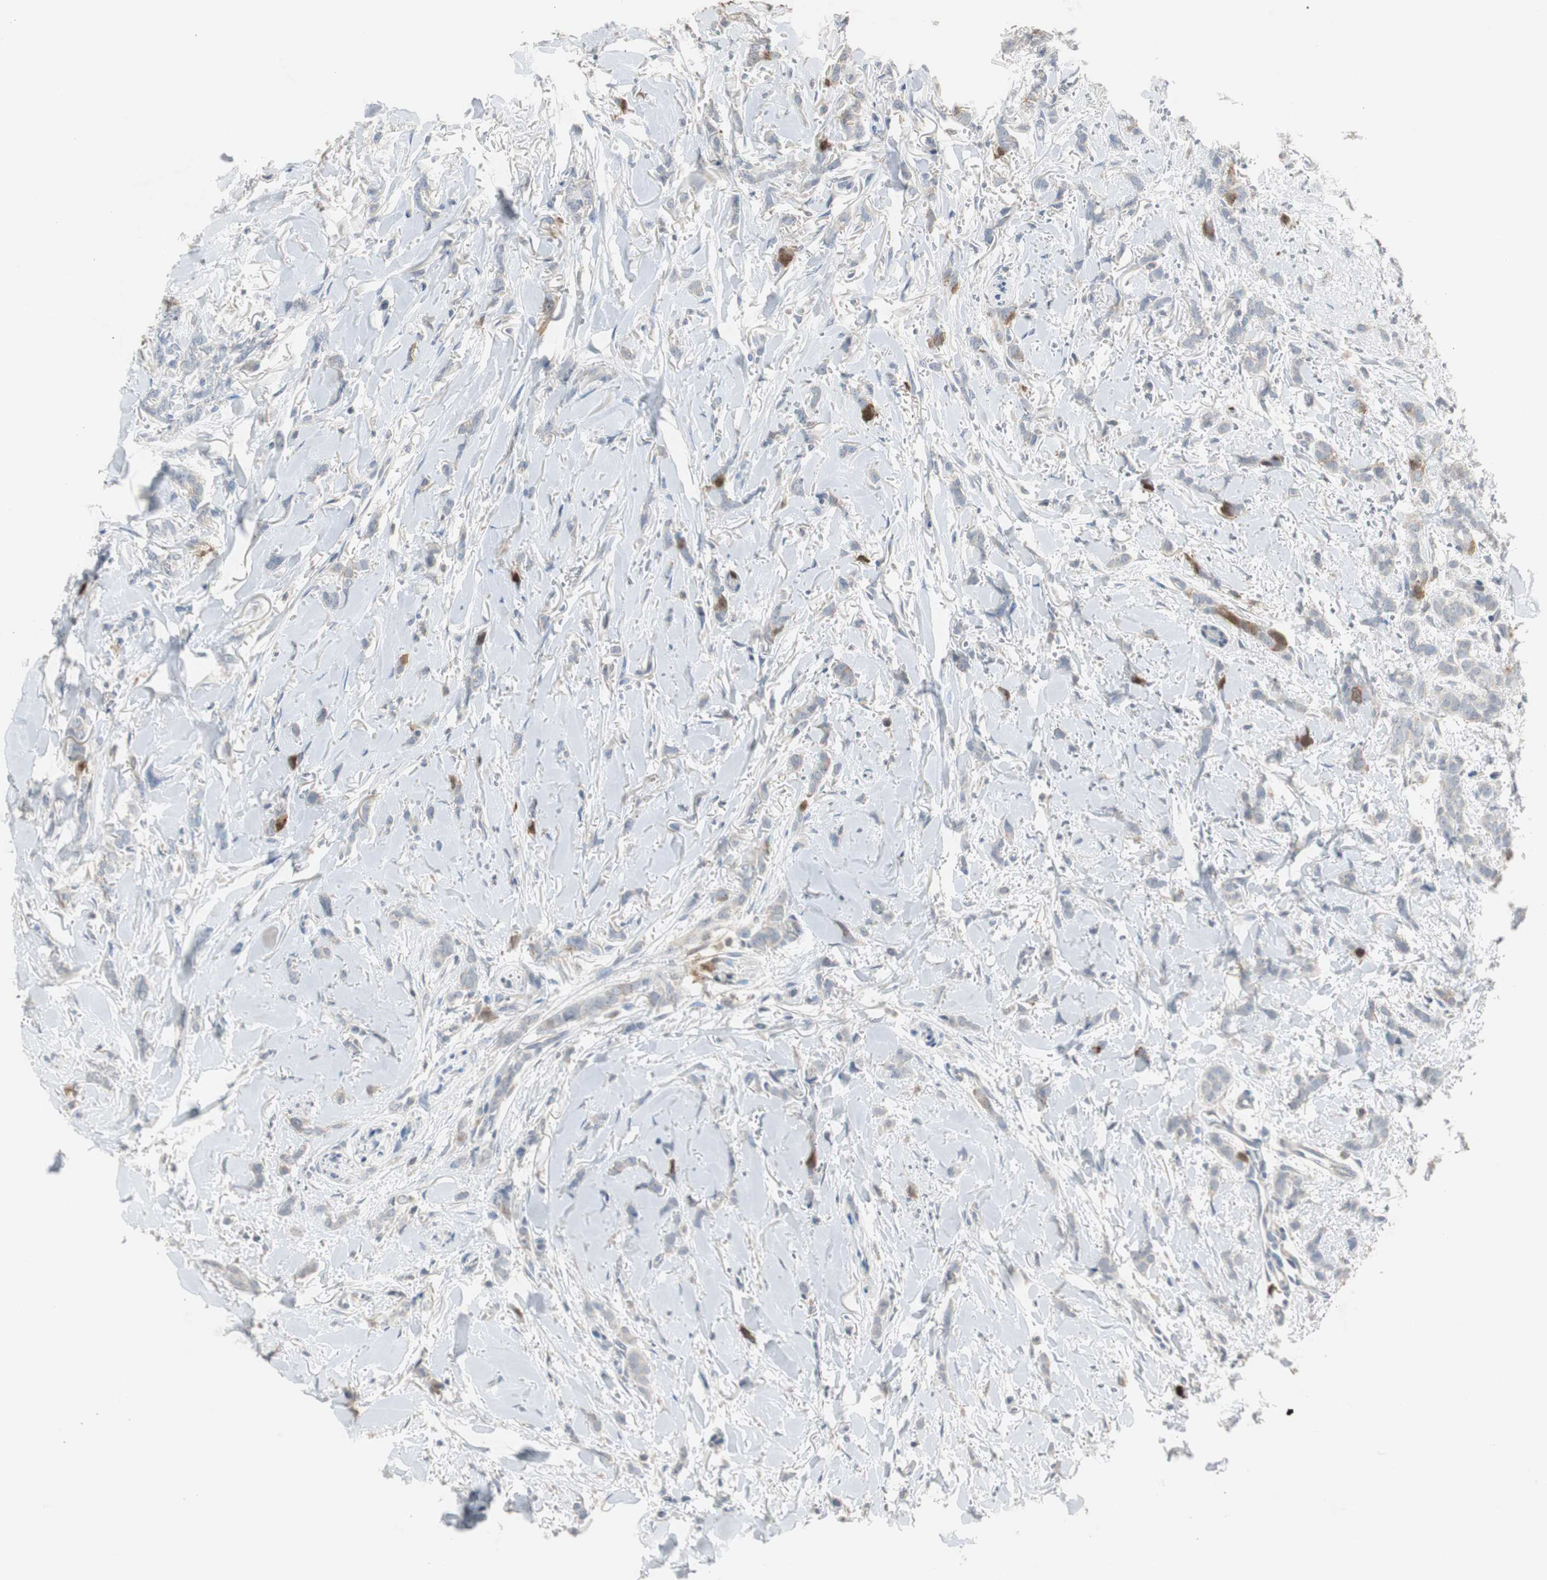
{"staining": {"intensity": "weak", "quantity": "<25%", "location": "cytoplasmic/membranous"}, "tissue": "breast cancer", "cell_type": "Tumor cells", "image_type": "cancer", "snomed": [{"axis": "morphology", "description": "Lobular carcinoma"}, {"axis": "topography", "description": "Skin"}, {"axis": "topography", "description": "Breast"}], "caption": "An IHC histopathology image of lobular carcinoma (breast) is shown. There is no staining in tumor cells of lobular carcinoma (breast).", "gene": "TK1", "patient": {"sex": "female", "age": 46}}